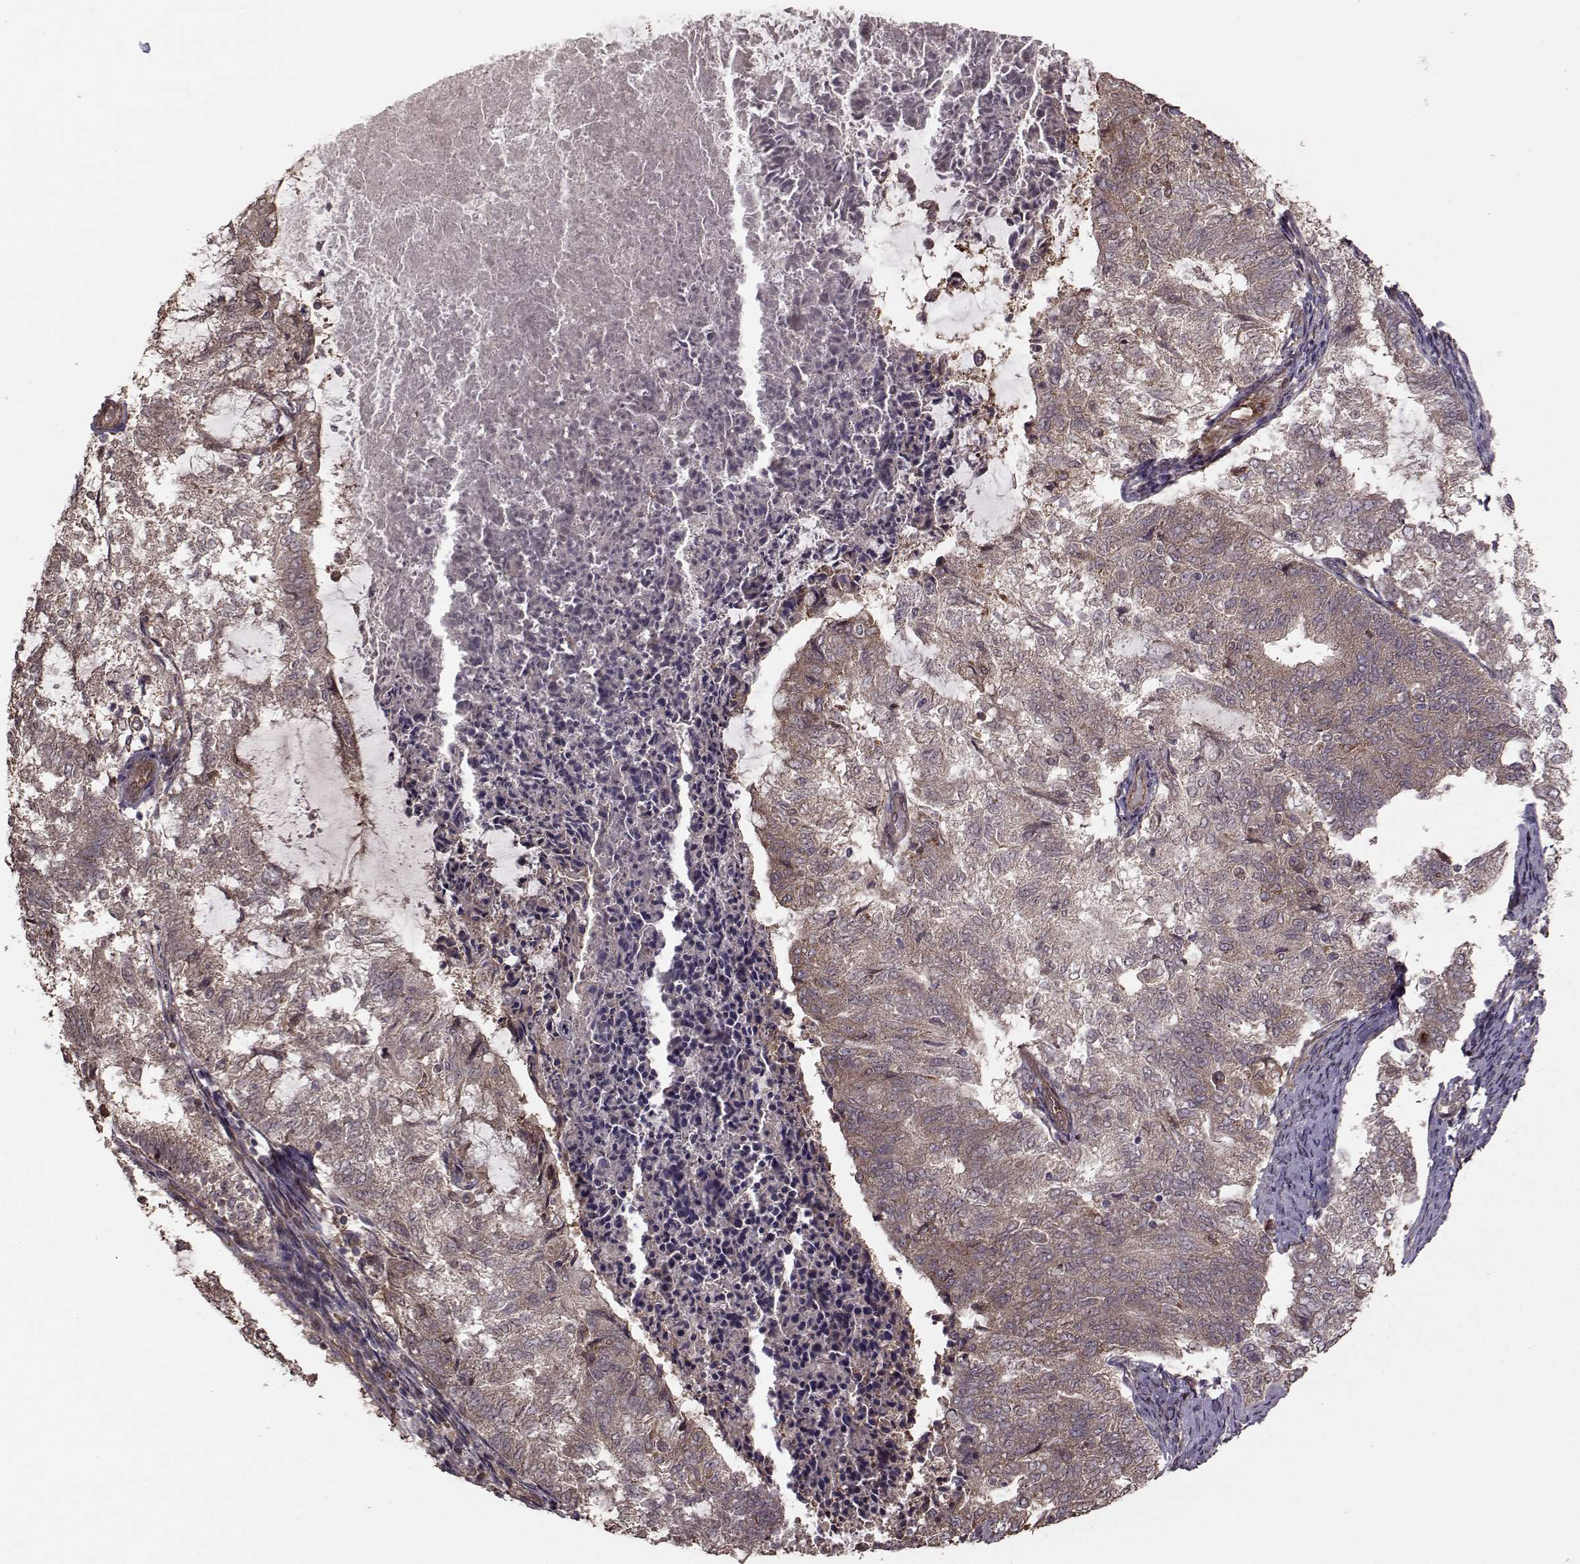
{"staining": {"intensity": "negative", "quantity": "none", "location": "none"}, "tissue": "endometrial cancer", "cell_type": "Tumor cells", "image_type": "cancer", "snomed": [{"axis": "morphology", "description": "Adenocarcinoma, NOS"}, {"axis": "topography", "description": "Endometrium"}], "caption": "A micrograph of human adenocarcinoma (endometrial) is negative for staining in tumor cells.", "gene": "TRIP10", "patient": {"sex": "female", "age": 65}}